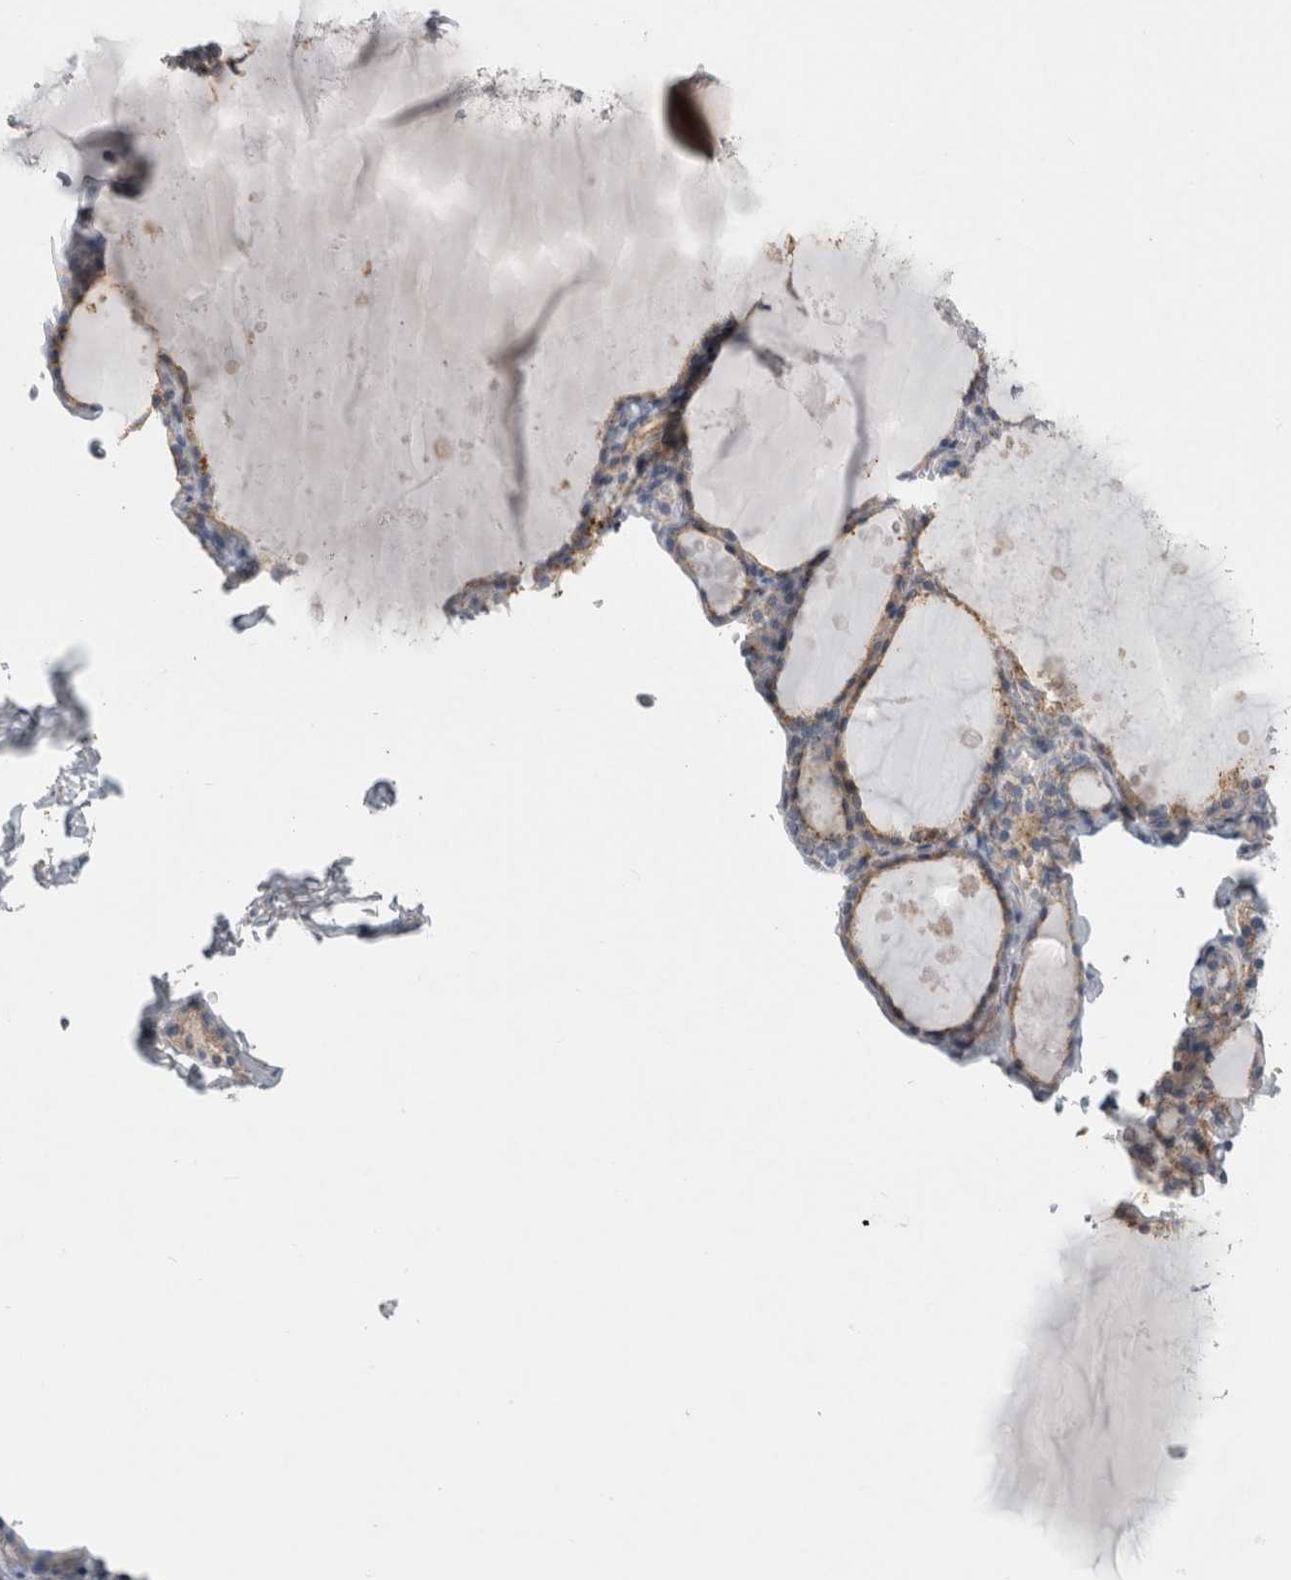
{"staining": {"intensity": "moderate", "quantity": ">75%", "location": "cytoplasmic/membranous"}, "tissue": "thyroid gland", "cell_type": "Glandular cells", "image_type": "normal", "snomed": [{"axis": "morphology", "description": "Normal tissue, NOS"}, {"axis": "topography", "description": "Thyroid gland"}], "caption": "Immunohistochemistry micrograph of normal thyroid gland: human thyroid gland stained using immunohistochemistry shows medium levels of moderate protein expression localized specifically in the cytoplasmic/membranous of glandular cells, appearing as a cytoplasmic/membranous brown color.", "gene": "DNAJC24", "patient": {"sex": "male", "age": 56}}